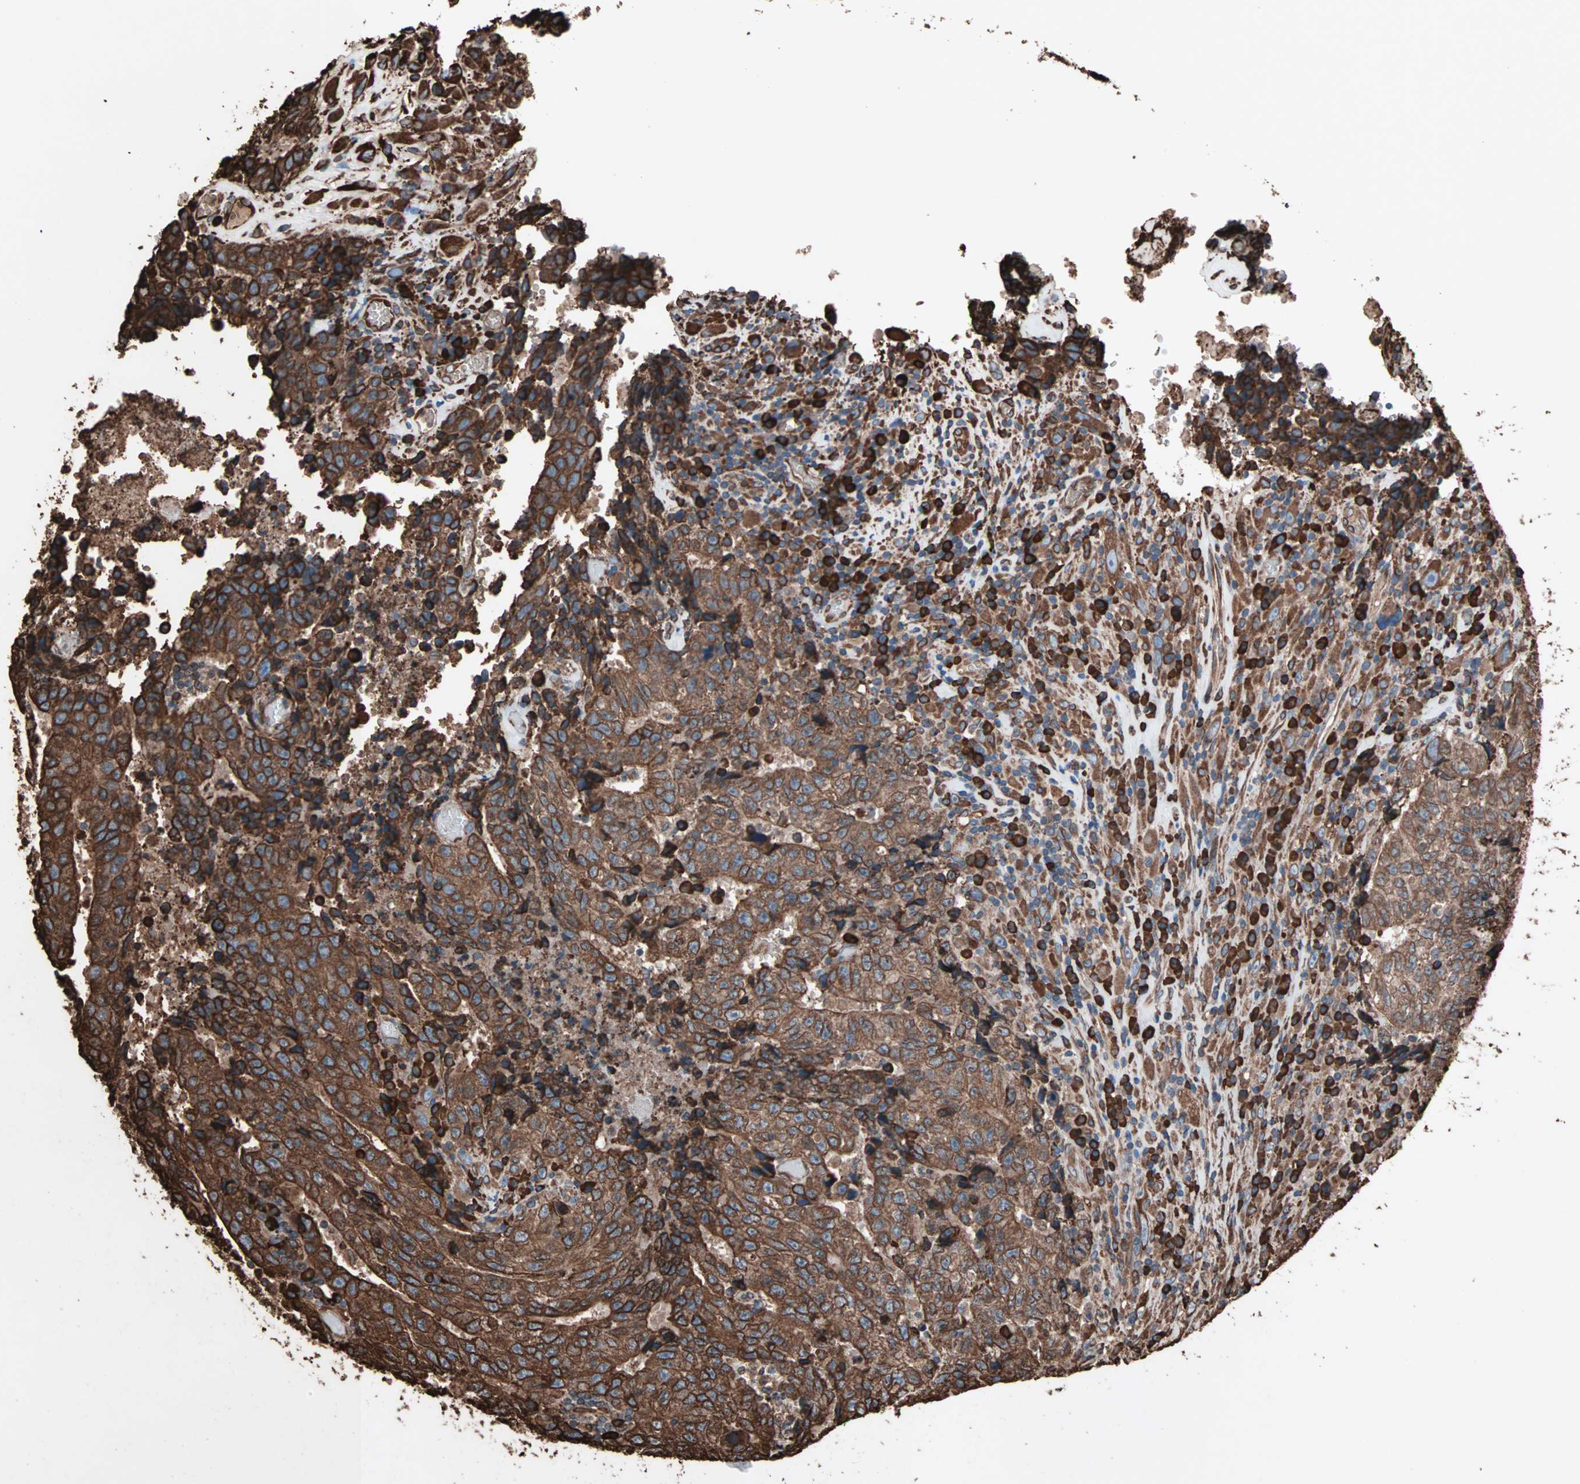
{"staining": {"intensity": "strong", "quantity": ">75%", "location": "cytoplasmic/membranous"}, "tissue": "testis cancer", "cell_type": "Tumor cells", "image_type": "cancer", "snomed": [{"axis": "morphology", "description": "Necrosis, NOS"}, {"axis": "morphology", "description": "Carcinoma, Embryonal, NOS"}, {"axis": "topography", "description": "Testis"}], "caption": "Strong cytoplasmic/membranous protein positivity is appreciated in approximately >75% of tumor cells in testis cancer.", "gene": "HSP90B1", "patient": {"sex": "male", "age": 19}}